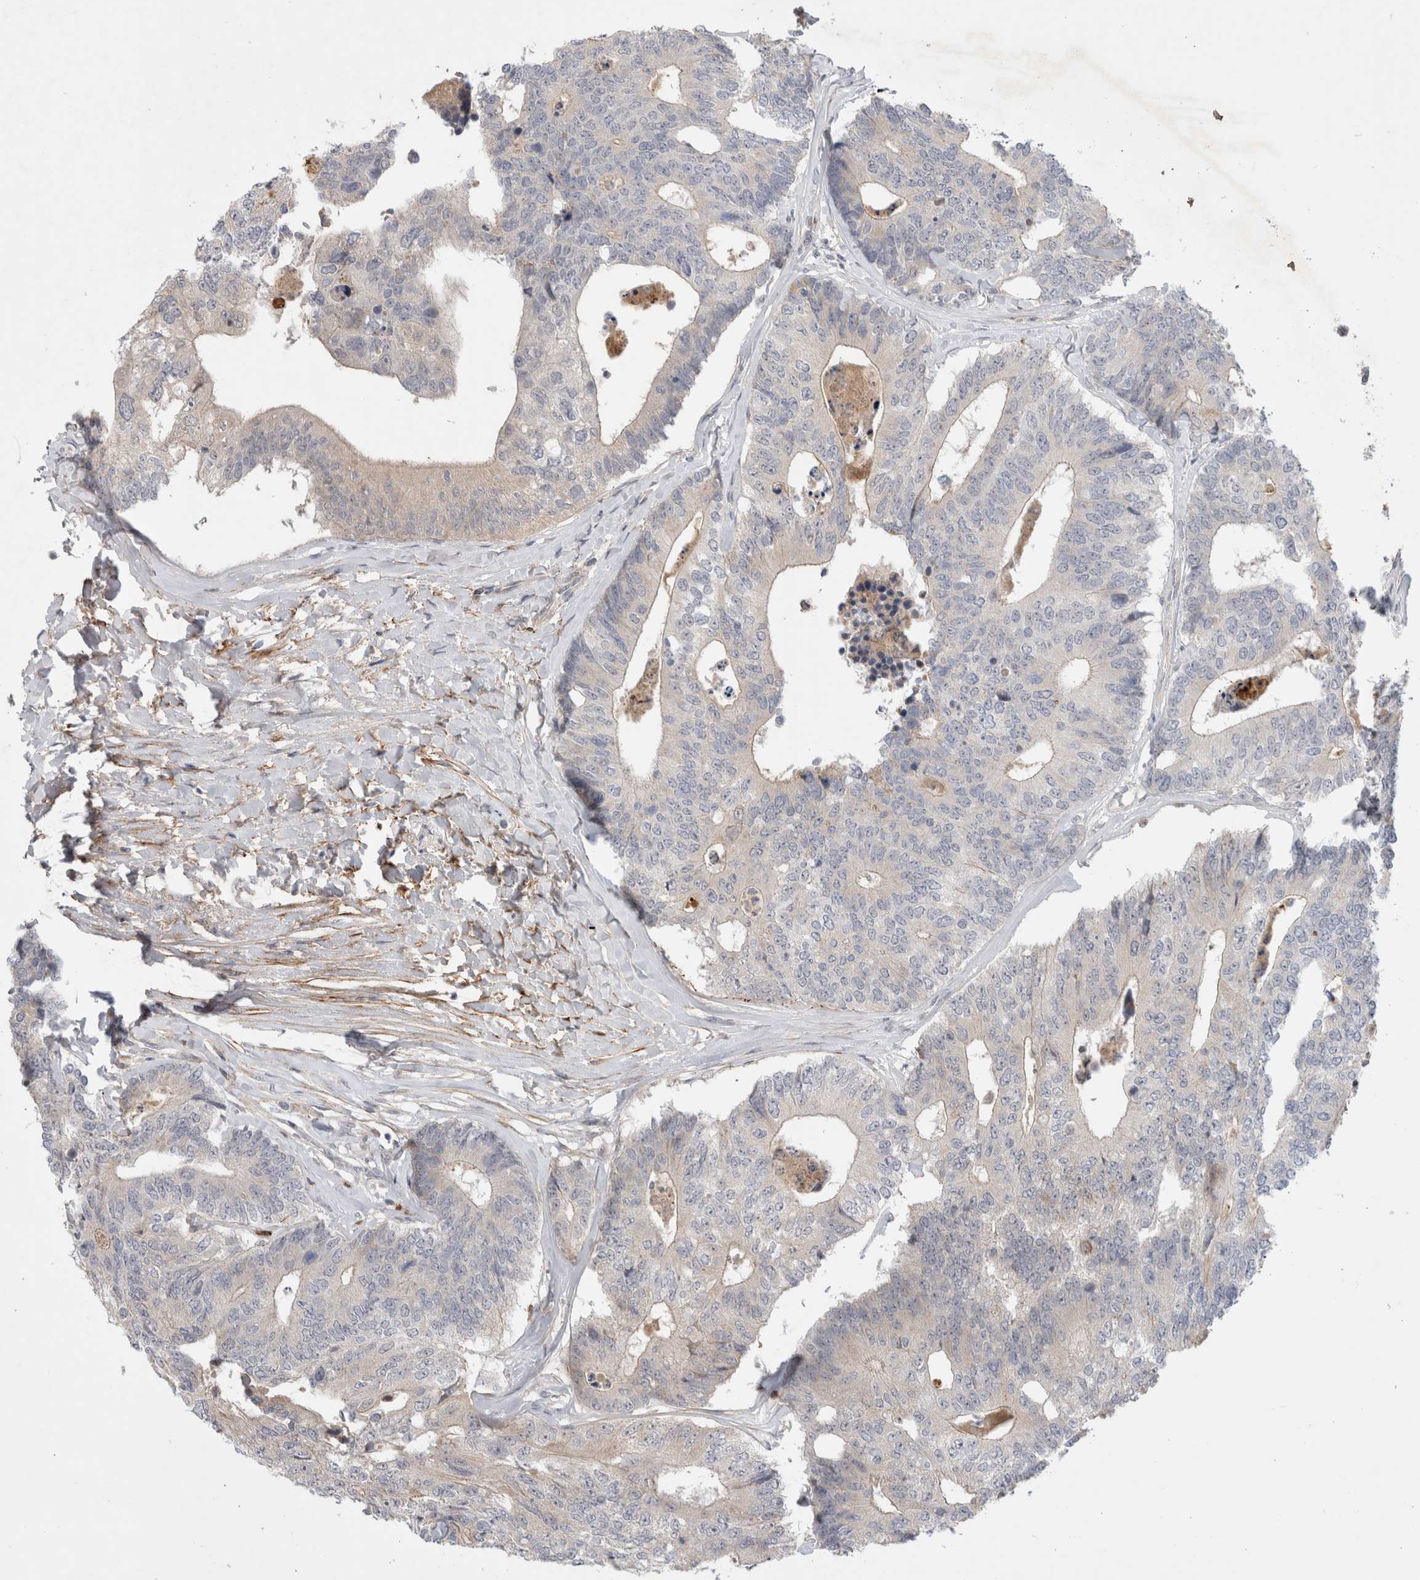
{"staining": {"intensity": "negative", "quantity": "none", "location": "none"}, "tissue": "colorectal cancer", "cell_type": "Tumor cells", "image_type": "cancer", "snomed": [{"axis": "morphology", "description": "Adenocarcinoma, NOS"}, {"axis": "topography", "description": "Colon"}], "caption": "Colorectal cancer (adenocarcinoma) was stained to show a protein in brown. There is no significant positivity in tumor cells.", "gene": "GSDMB", "patient": {"sex": "female", "age": 67}}